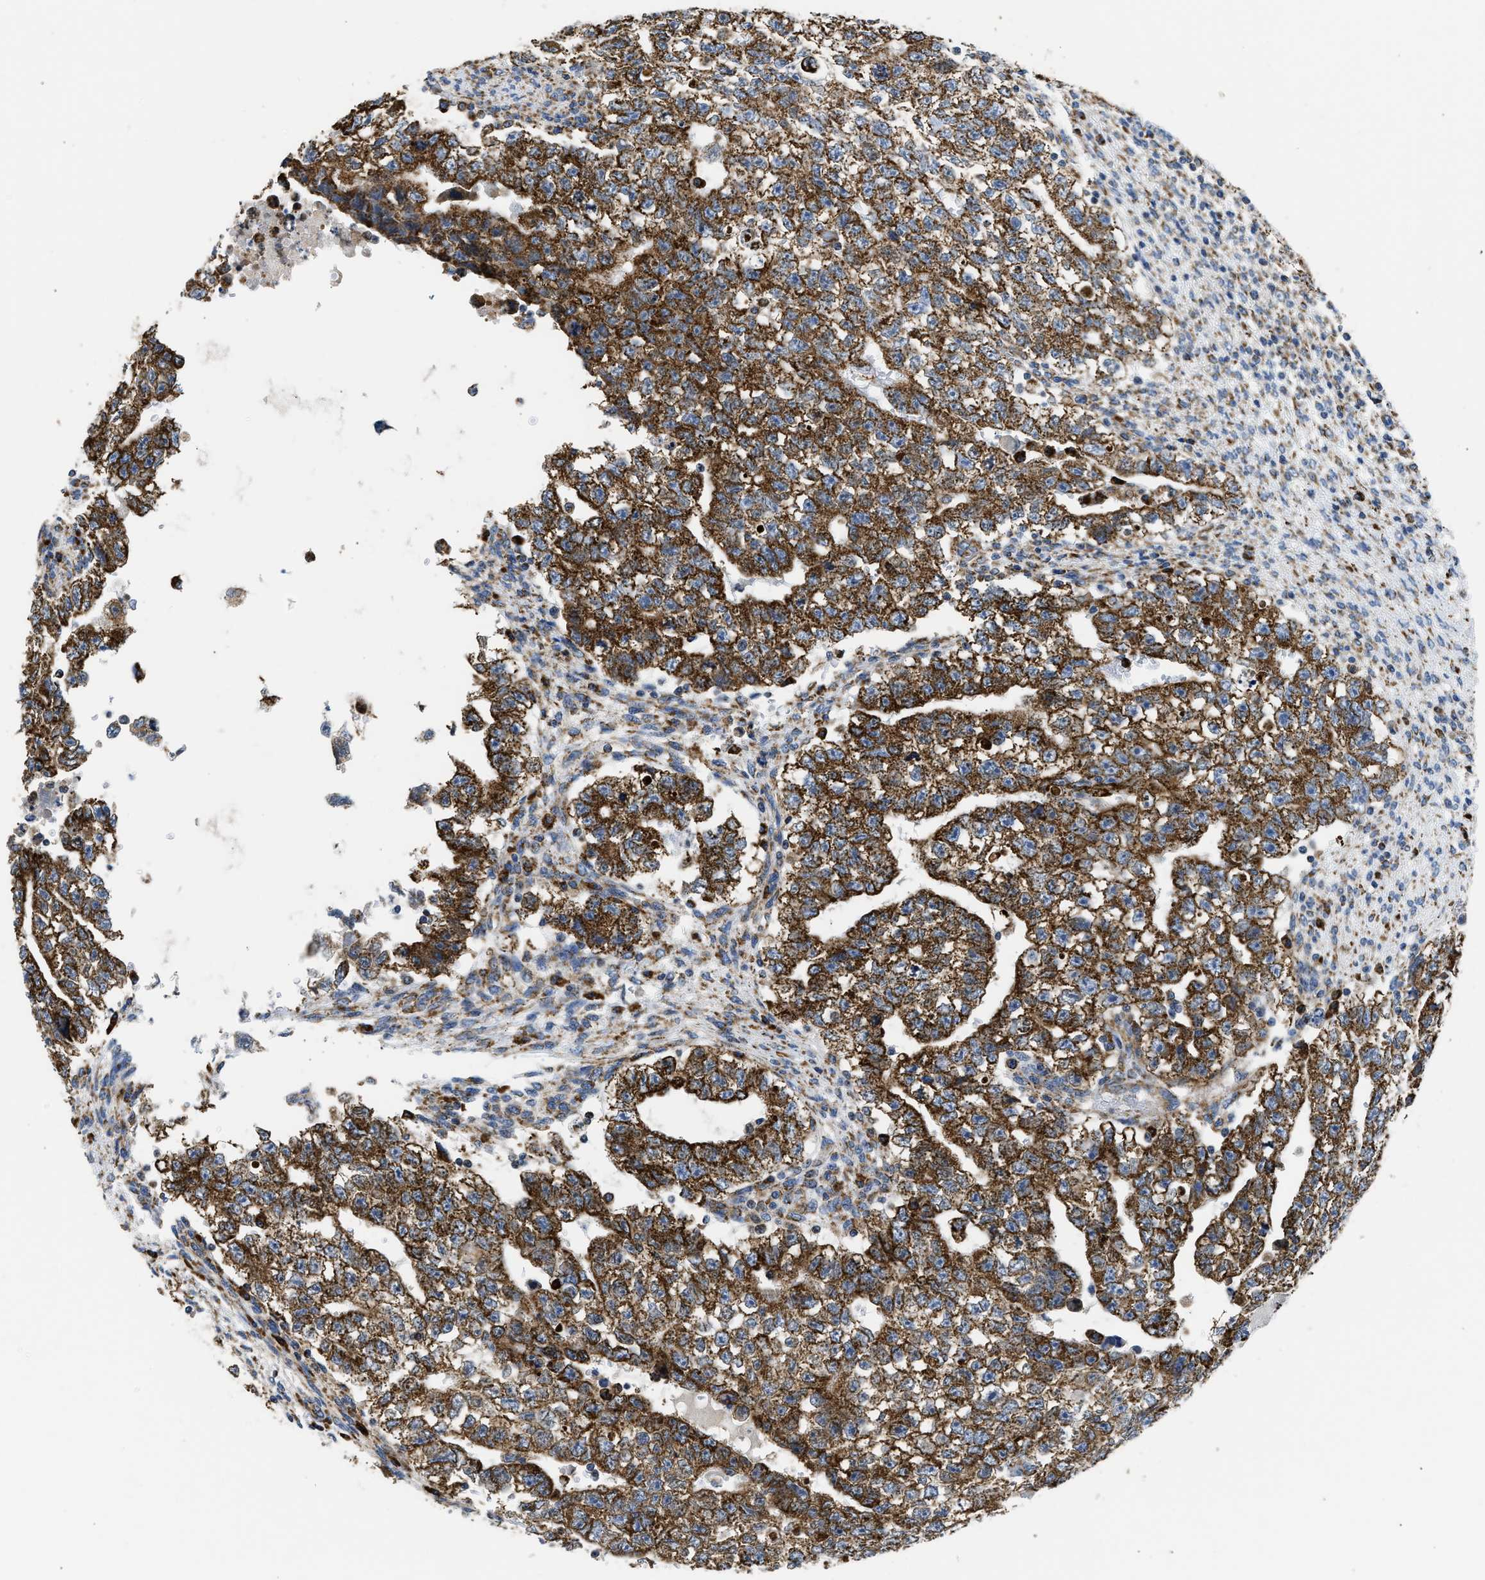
{"staining": {"intensity": "strong", "quantity": ">75%", "location": "cytoplasmic/membranous"}, "tissue": "testis cancer", "cell_type": "Tumor cells", "image_type": "cancer", "snomed": [{"axis": "morphology", "description": "Seminoma, NOS"}, {"axis": "morphology", "description": "Carcinoma, Embryonal, NOS"}, {"axis": "topography", "description": "Testis"}], "caption": "Testis cancer tissue exhibits strong cytoplasmic/membranous expression in about >75% of tumor cells, visualized by immunohistochemistry.", "gene": "CYCS", "patient": {"sex": "male", "age": 38}}